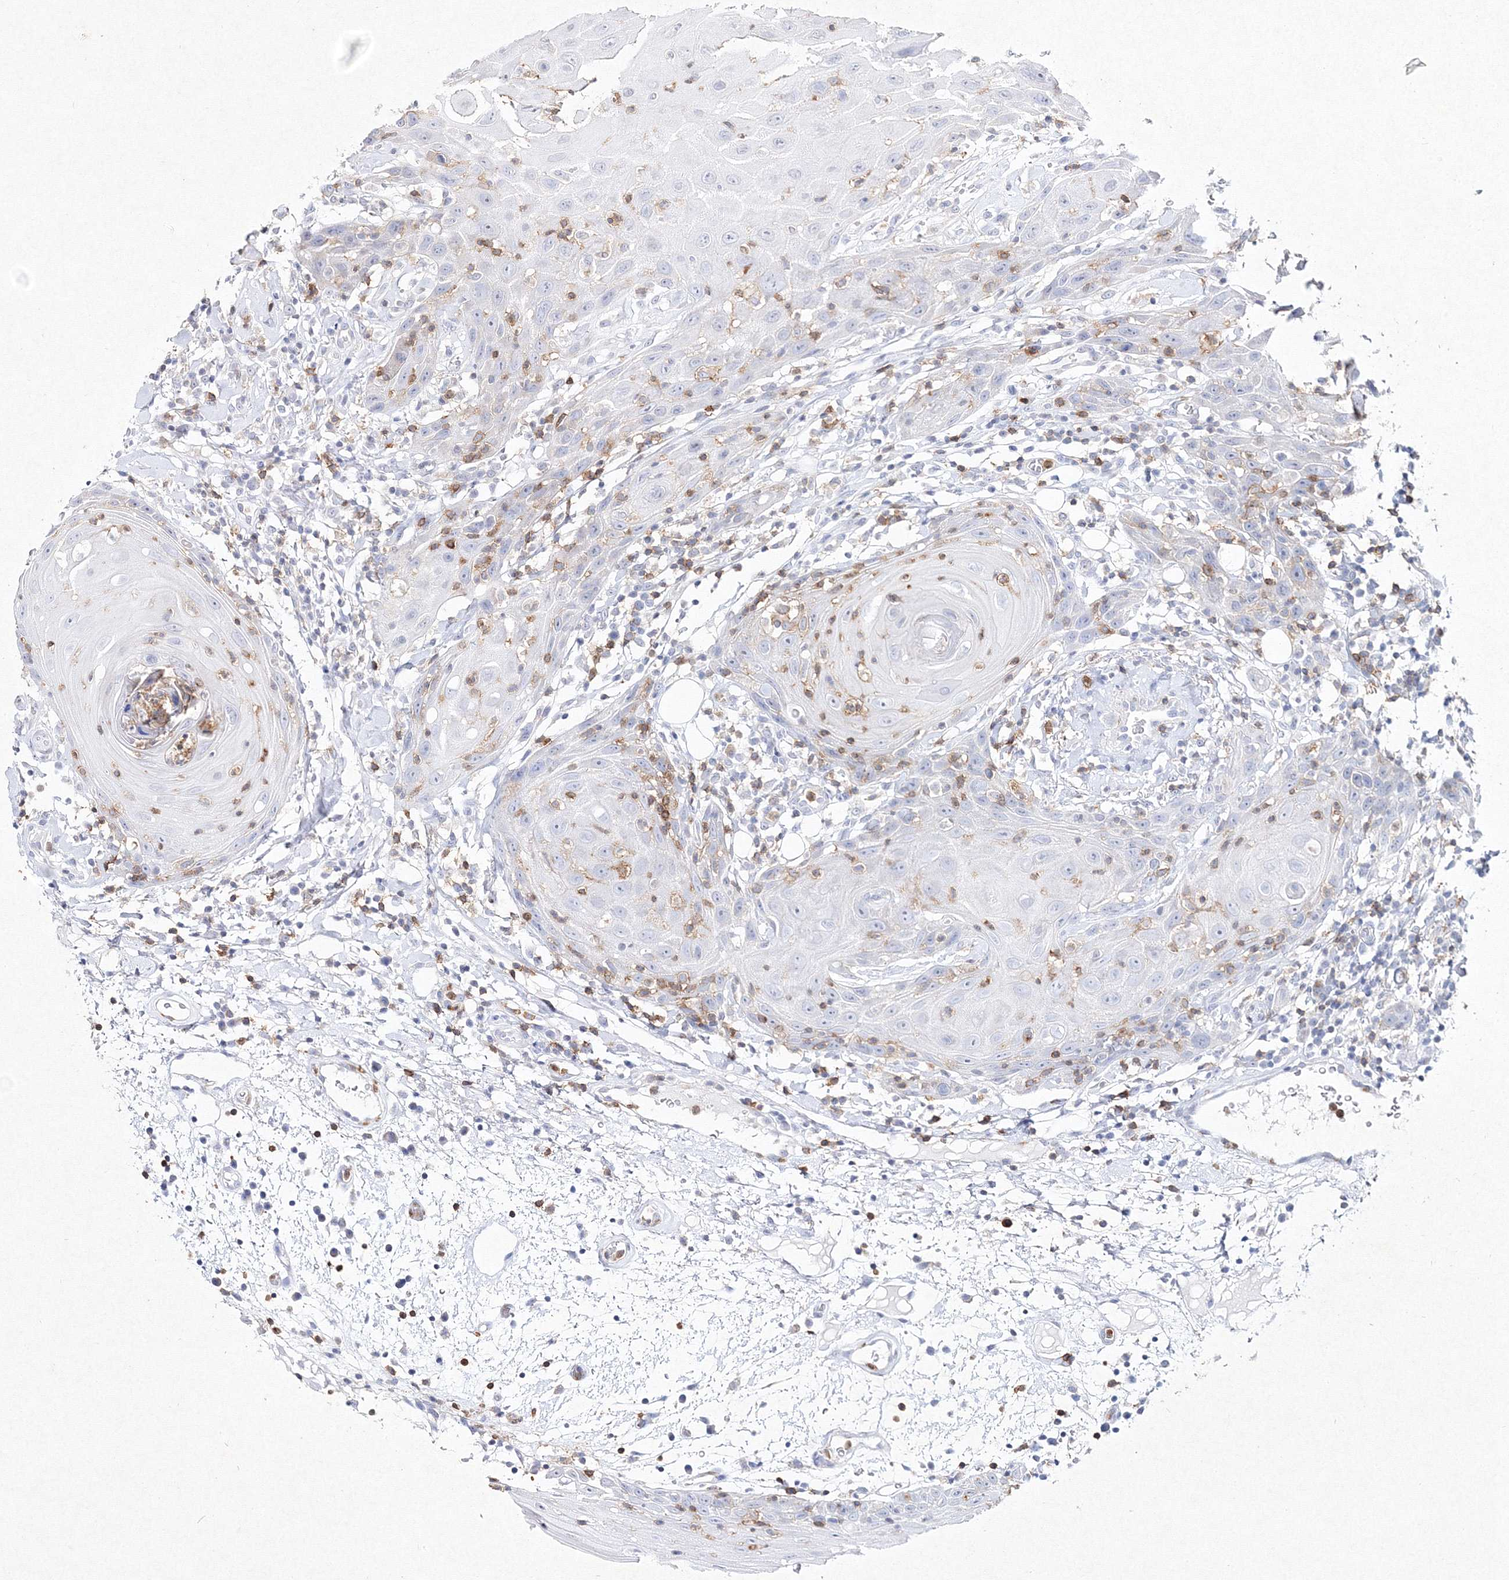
{"staining": {"intensity": "negative", "quantity": "none", "location": "none"}, "tissue": "oral mucosa", "cell_type": "Squamous epithelial cells", "image_type": "normal", "snomed": [{"axis": "morphology", "description": "Normal tissue, NOS"}, {"axis": "morphology", "description": "Squamous cell carcinoma, NOS"}, {"axis": "topography", "description": "Skeletal muscle"}, {"axis": "topography", "description": "Oral tissue"}], "caption": "This photomicrograph is of benign oral mucosa stained with immunohistochemistry (IHC) to label a protein in brown with the nuclei are counter-stained blue. There is no staining in squamous epithelial cells.", "gene": "HCST", "patient": {"sex": "male", "age": 71}}